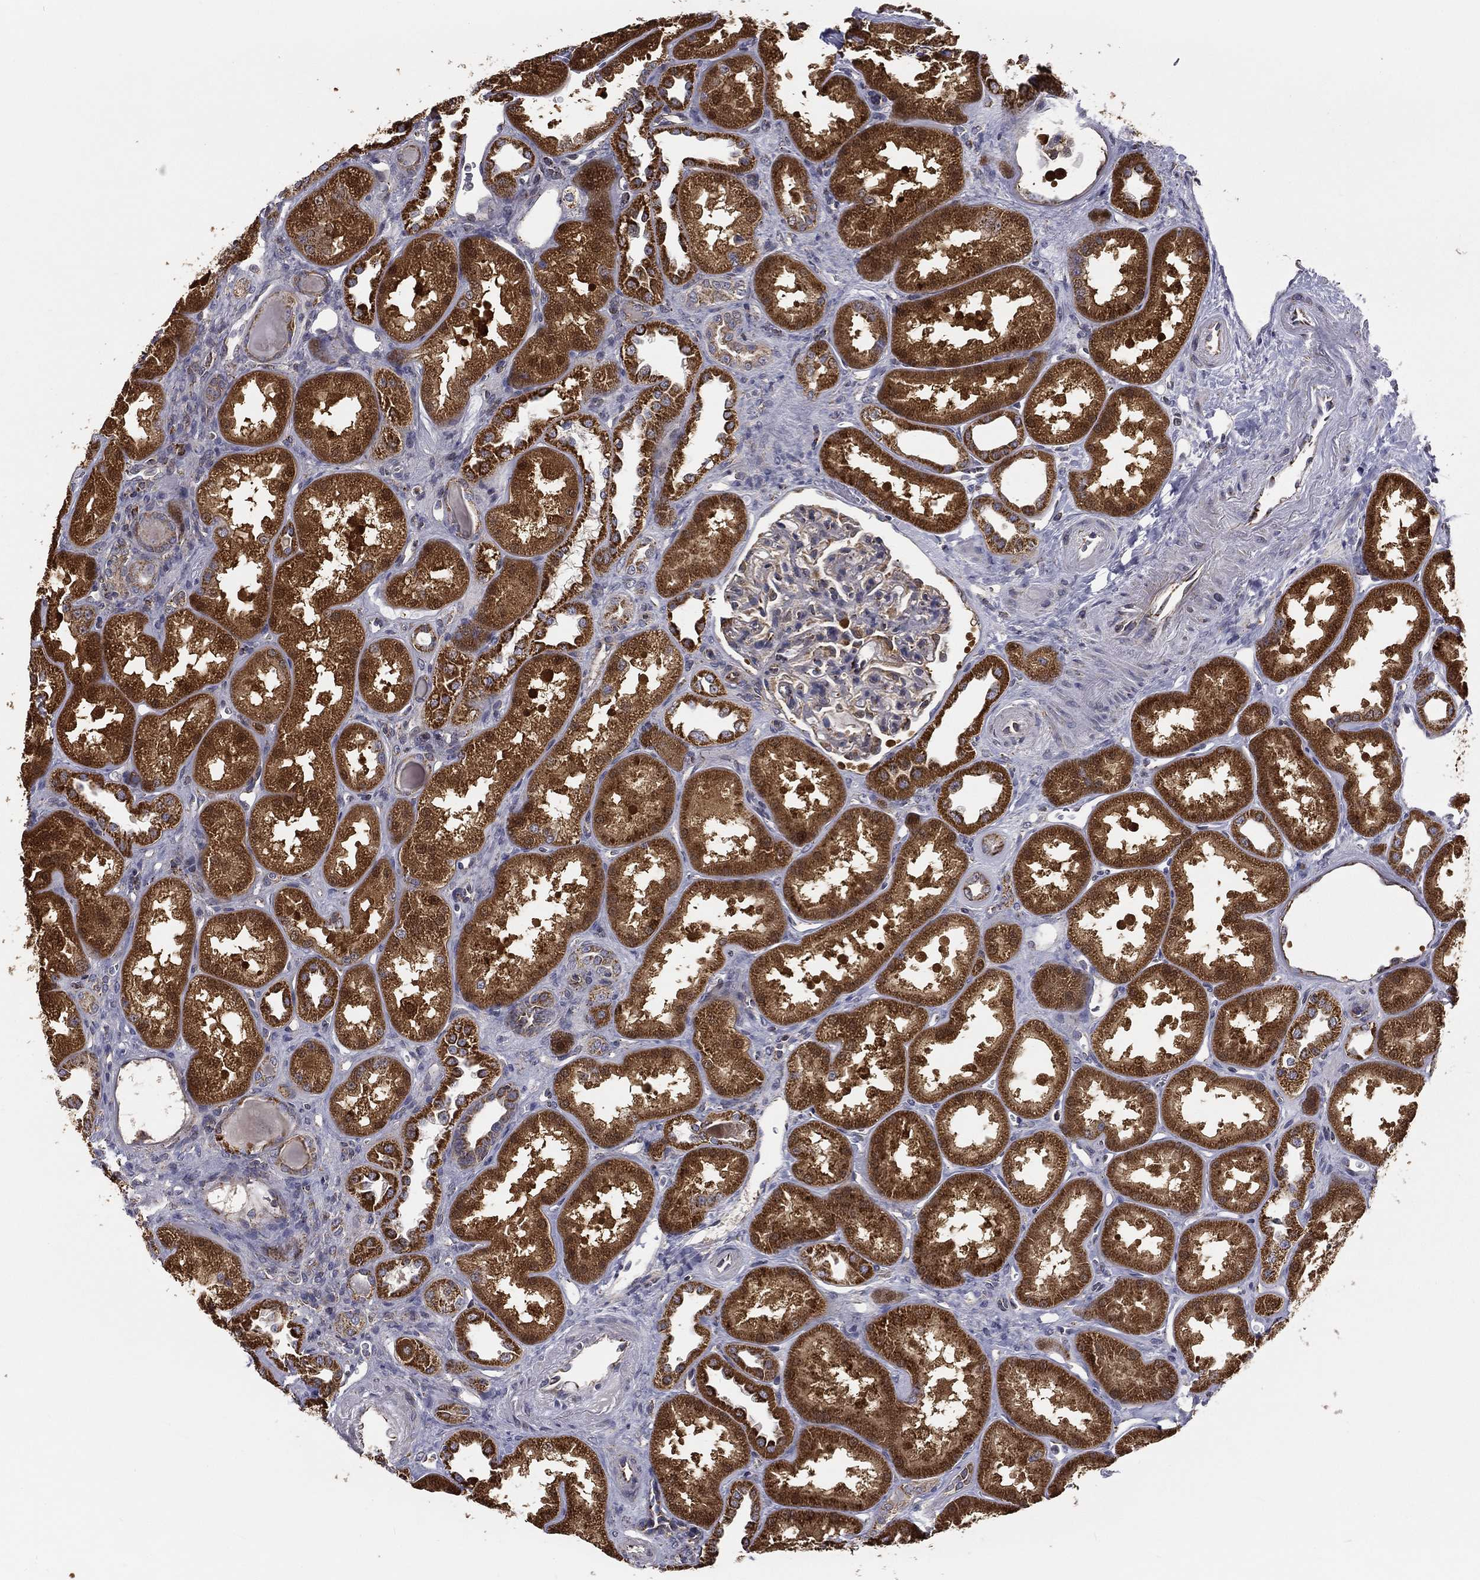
{"staining": {"intensity": "weak", "quantity": "<25%", "location": "cytoplasmic/membranous"}, "tissue": "kidney", "cell_type": "Cells in glomeruli", "image_type": "normal", "snomed": [{"axis": "morphology", "description": "Normal tissue, NOS"}, {"axis": "topography", "description": "Kidney"}], "caption": "This image is of unremarkable kidney stained with immunohistochemistry (IHC) to label a protein in brown with the nuclei are counter-stained blue. There is no positivity in cells in glomeruli.", "gene": "GPD1", "patient": {"sex": "male", "age": 61}}